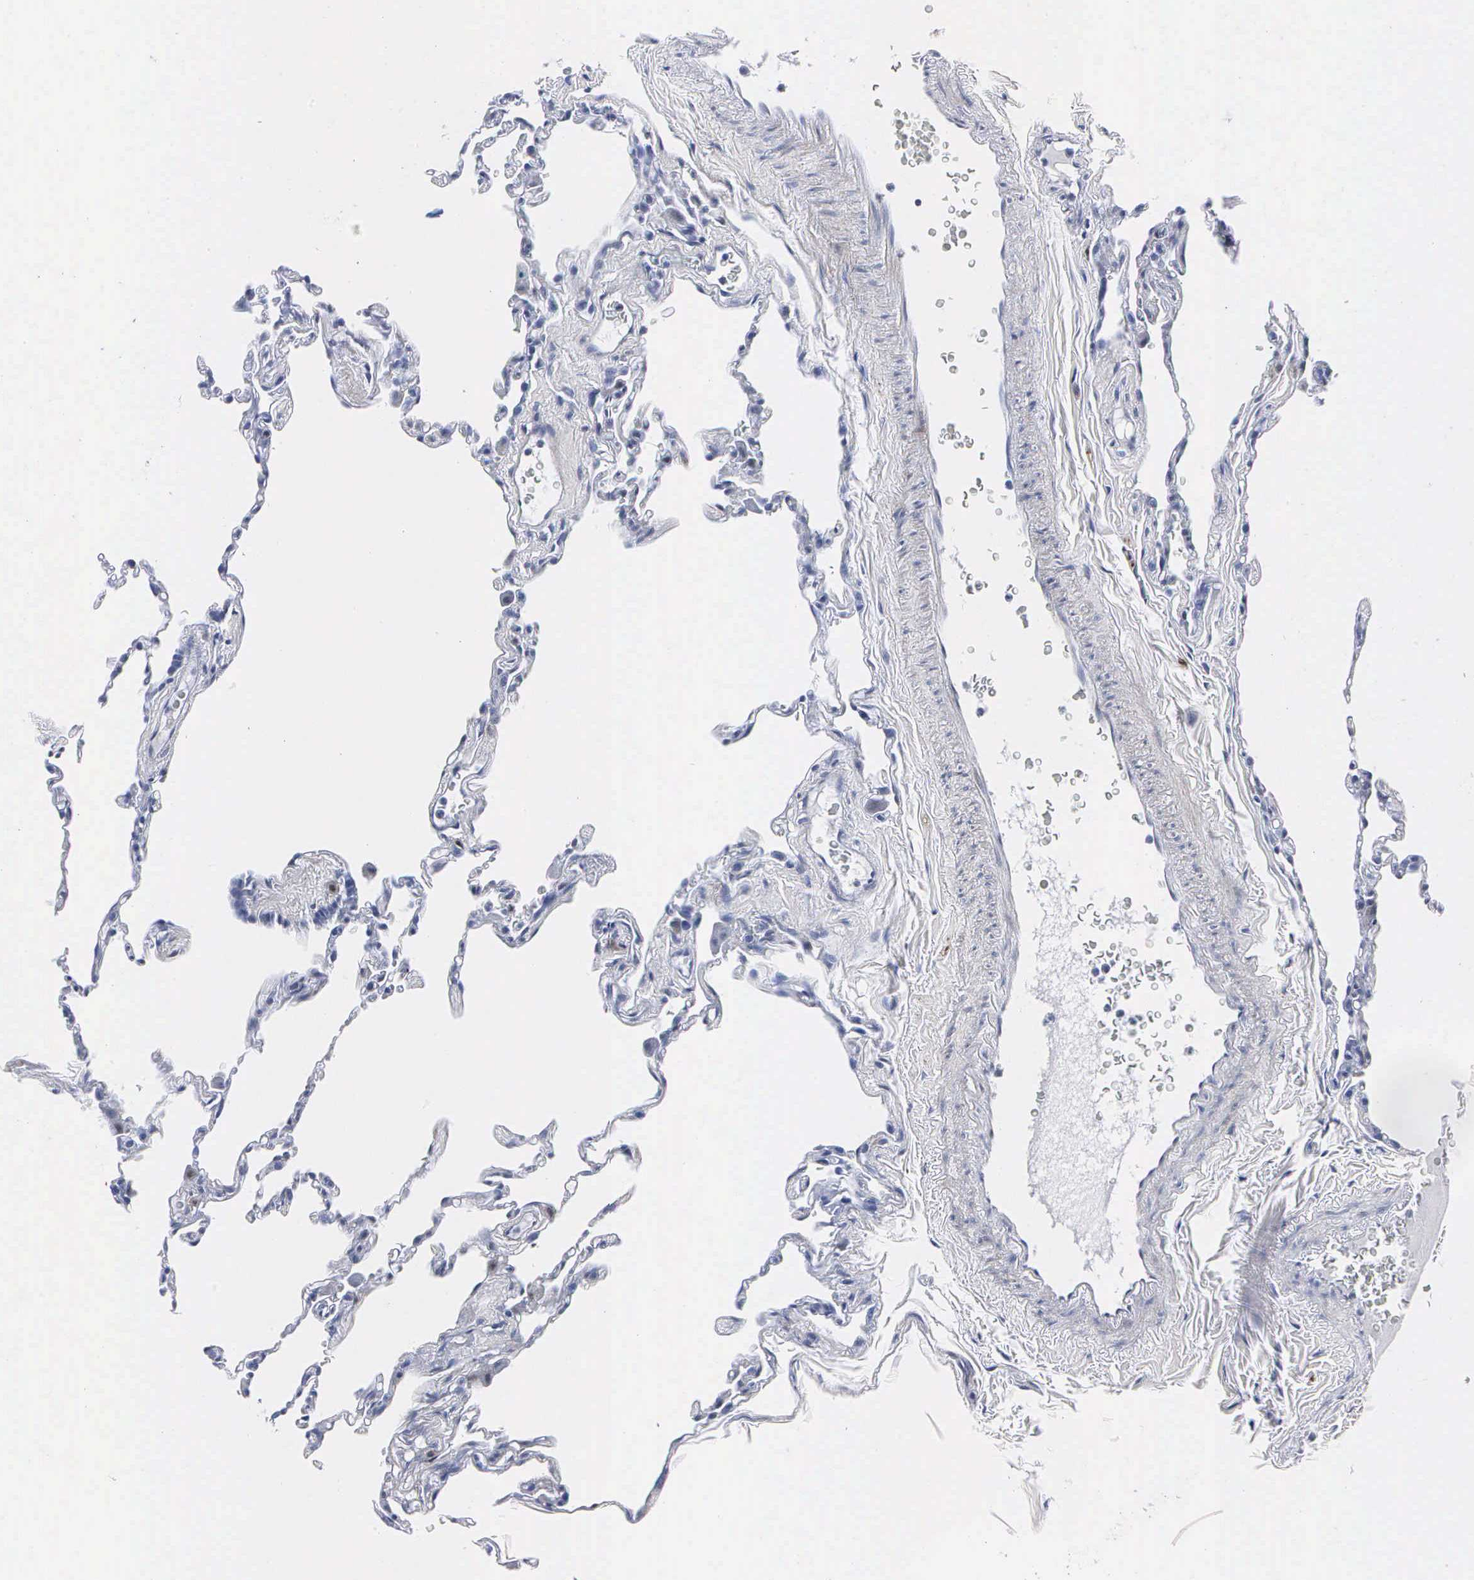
{"staining": {"intensity": "negative", "quantity": "none", "location": "none"}, "tissue": "lung", "cell_type": "Alveolar cells", "image_type": "normal", "snomed": [{"axis": "morphology", "description": "Normal tissue, NOS"}, {"axis": "topography", "description": "Lung"}], "caption": "High power microscopy histopathology image of an immunohistochemistry (IHC) image of benign lung, revealing no significant staining in alveolar cells.", "gene": "ENO2", "patient": {"sex": "female", "age": 61}}